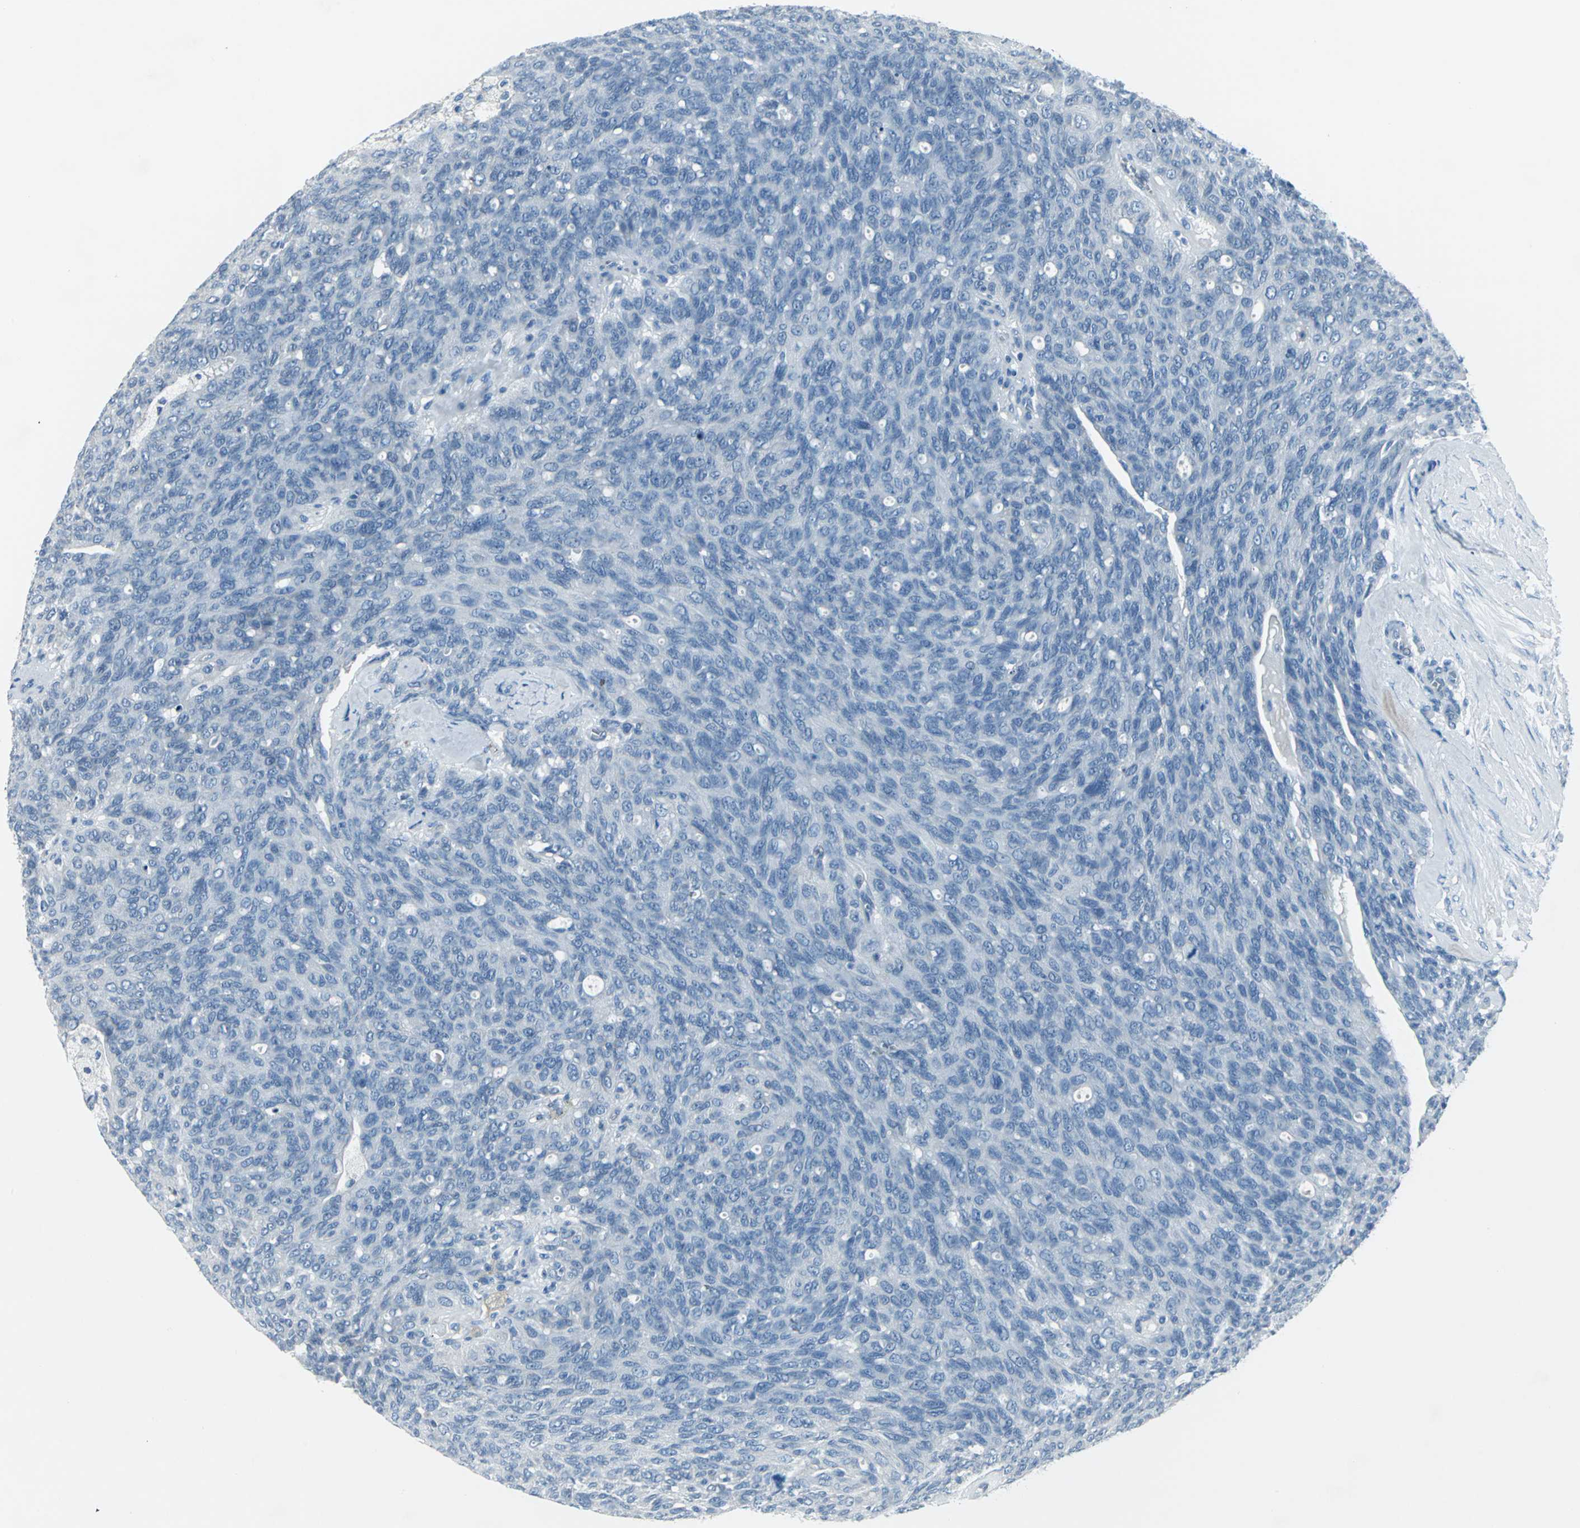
{"staining": {"intensity": "negative", "quantity": "none", "location": "none"}, "tissue": "ovarian cancer", "cell_type": "Tumor cells", "image_type": "cancer", "snomed": [{"axis": "morphology", "description": "Carcinoma, endometroid"}, {"axis": "topography", "description": "Ovary"}], "caption": "This is an IHC histopathology image of human ovarian endometroid carcinoma. There is no staining in tumor cells.", "gene": "CYB5A", "patient": {"sex": "female", "age": 60}}